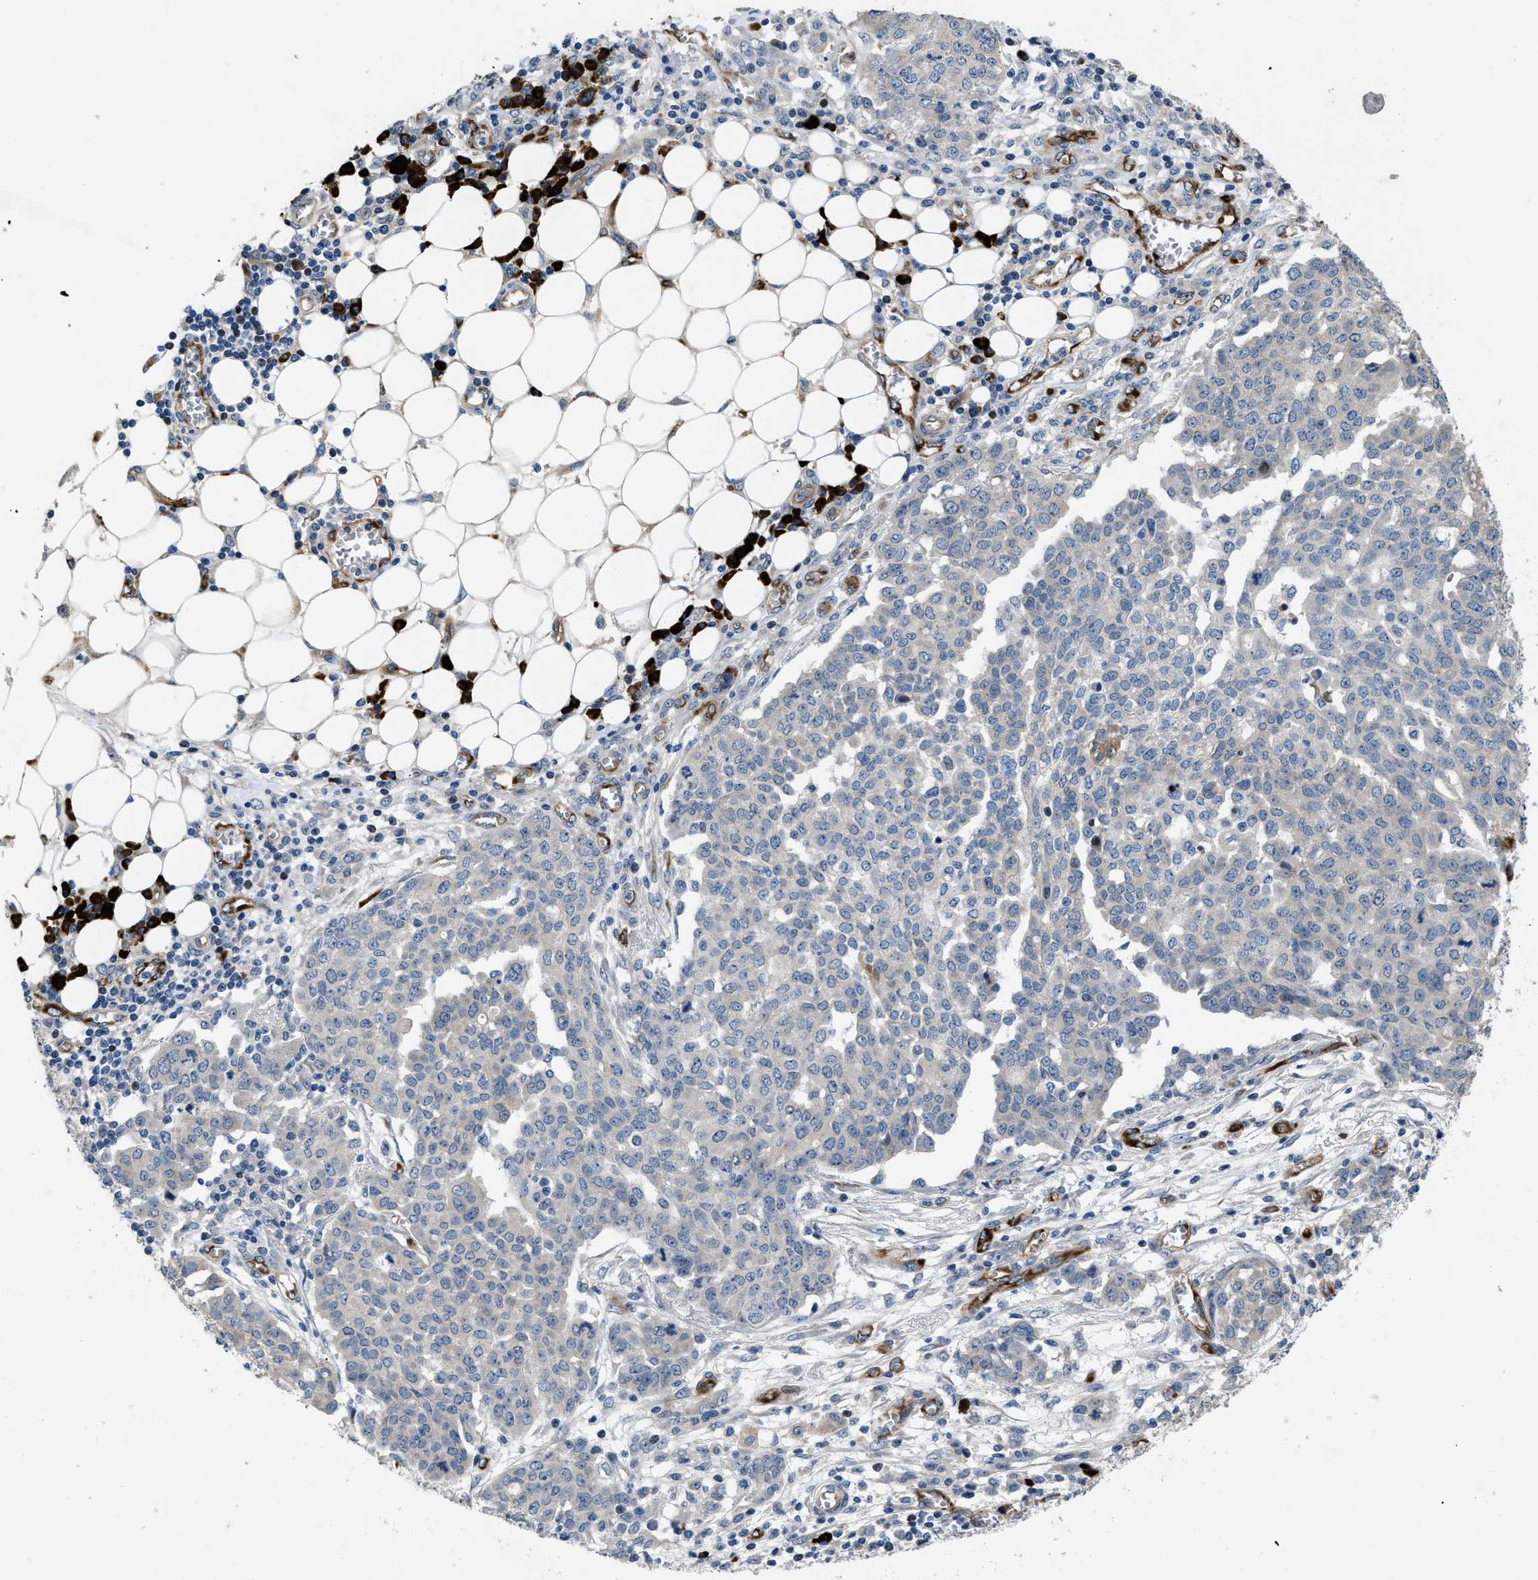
{"staining": {"intensity": "negative", "quantity": "none", "location": "none"}, "tissue": "ovarian cancer", "cell_type": "Tumor cells", "image_type": "cancer", "snomed": [{"axis": "morphology", "description": "Cystadenocarcinoma, serous, NOS"}, {"axis": "topography", "description": "Soft tissue"}, {"axis": "topography", "description": "Ovary"}], "caption": "The histopathology image shows no significant expression in tumor cells of ovarian serous cystadenocarcinoma.", "gene": "HSPA12B", "patient": {"sex": "female", "age": 57}}